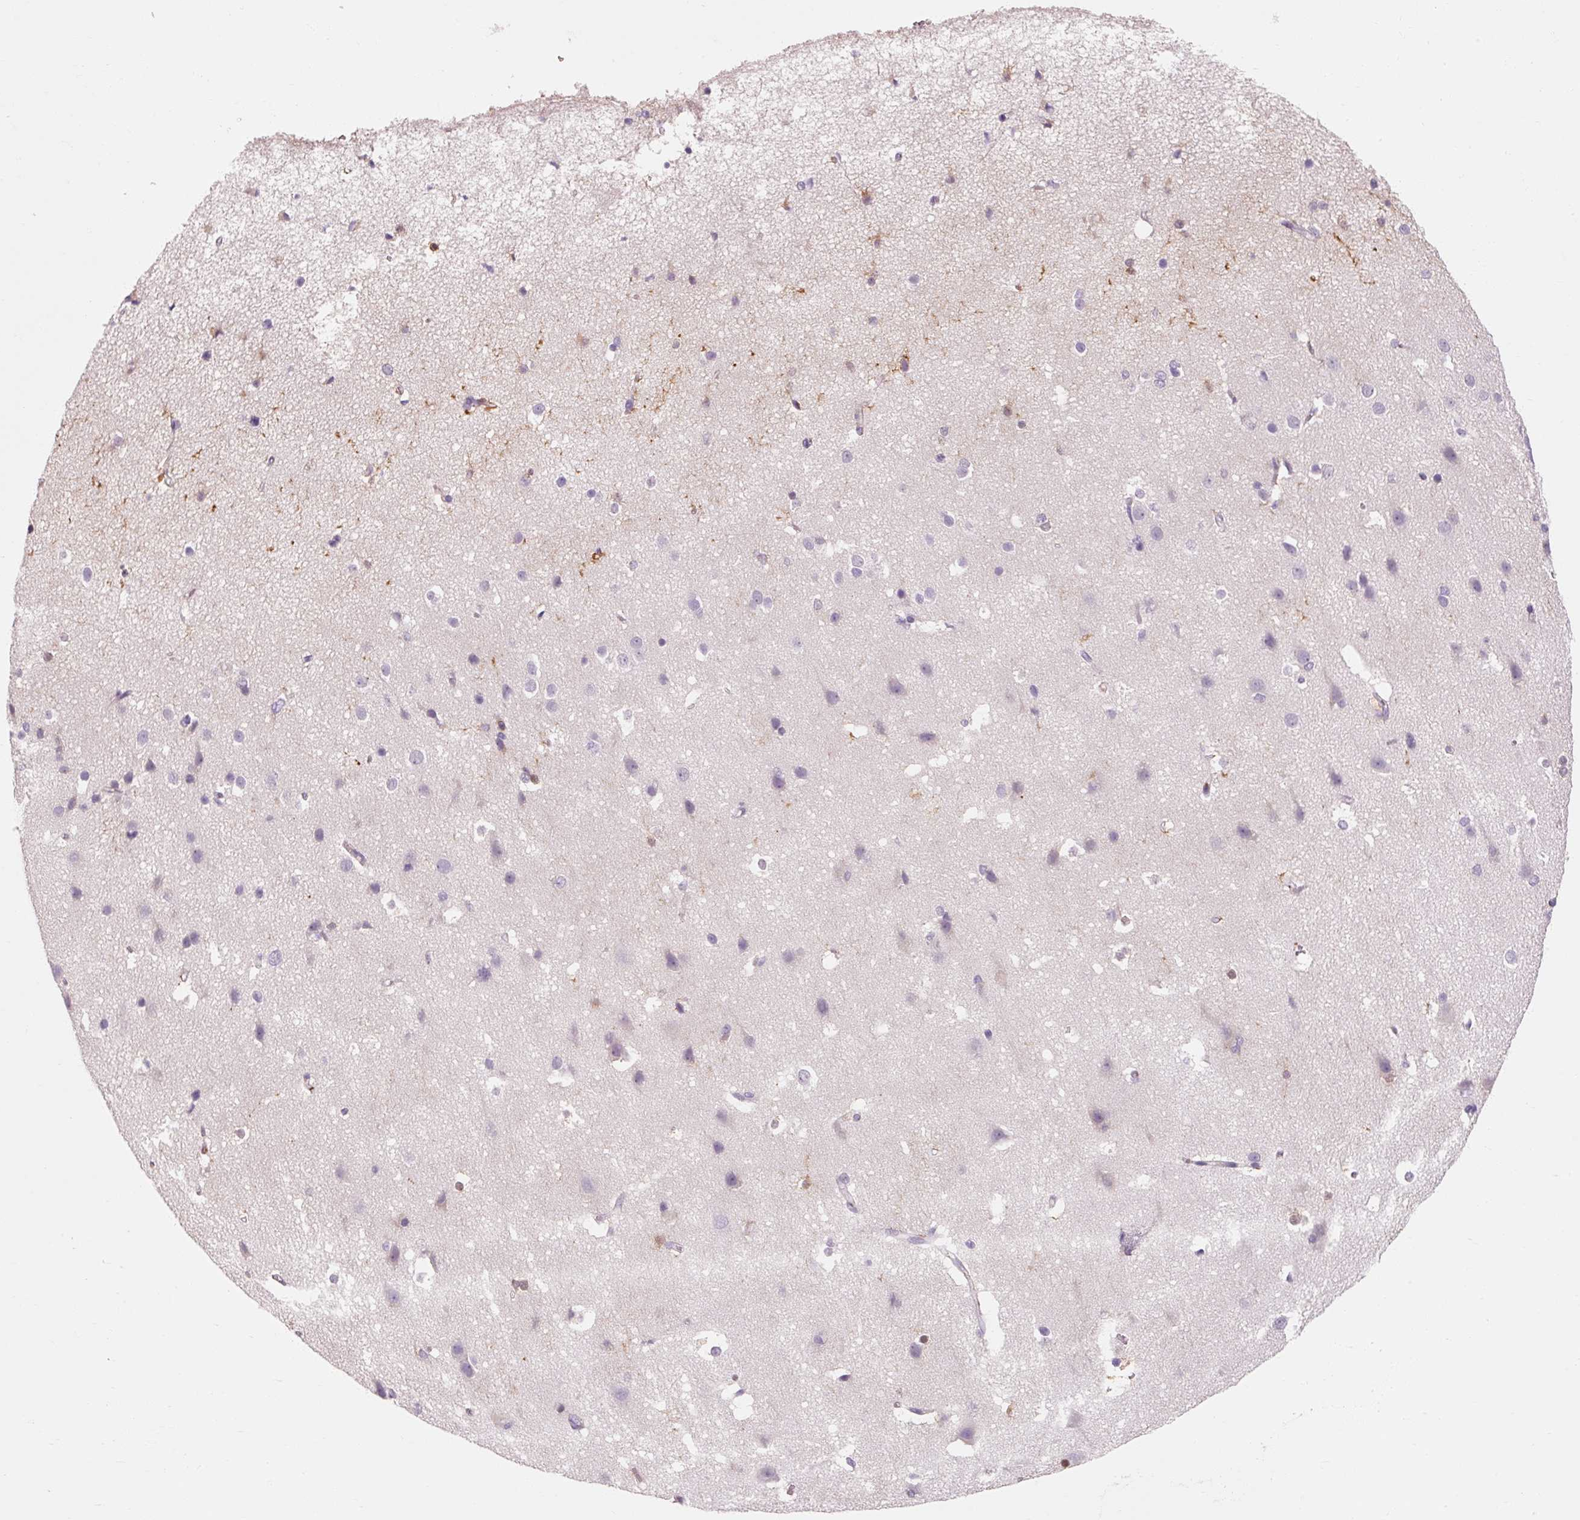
{"staining": {"intensity": "moderate", "quantity": "<25%", "location": "cytoplasmic/membranous"}, "tissue": "cerebral cortex", "cell_type": "Endothelial cells", "image_type": "normal", "snomed": [{"axis": "morphology", "description": "Normal tissue, NOS"}, {"axis": "topography", "description": "Cerebral cortex"}], "caption": "The immunohistochemical stain highlights moderate cytoplasmic/membranous positivity in endothelial cells of unremarkable cerebral cortex.", "gene": "OR8K1", "patient": {"sex": "male", "age": 37}}